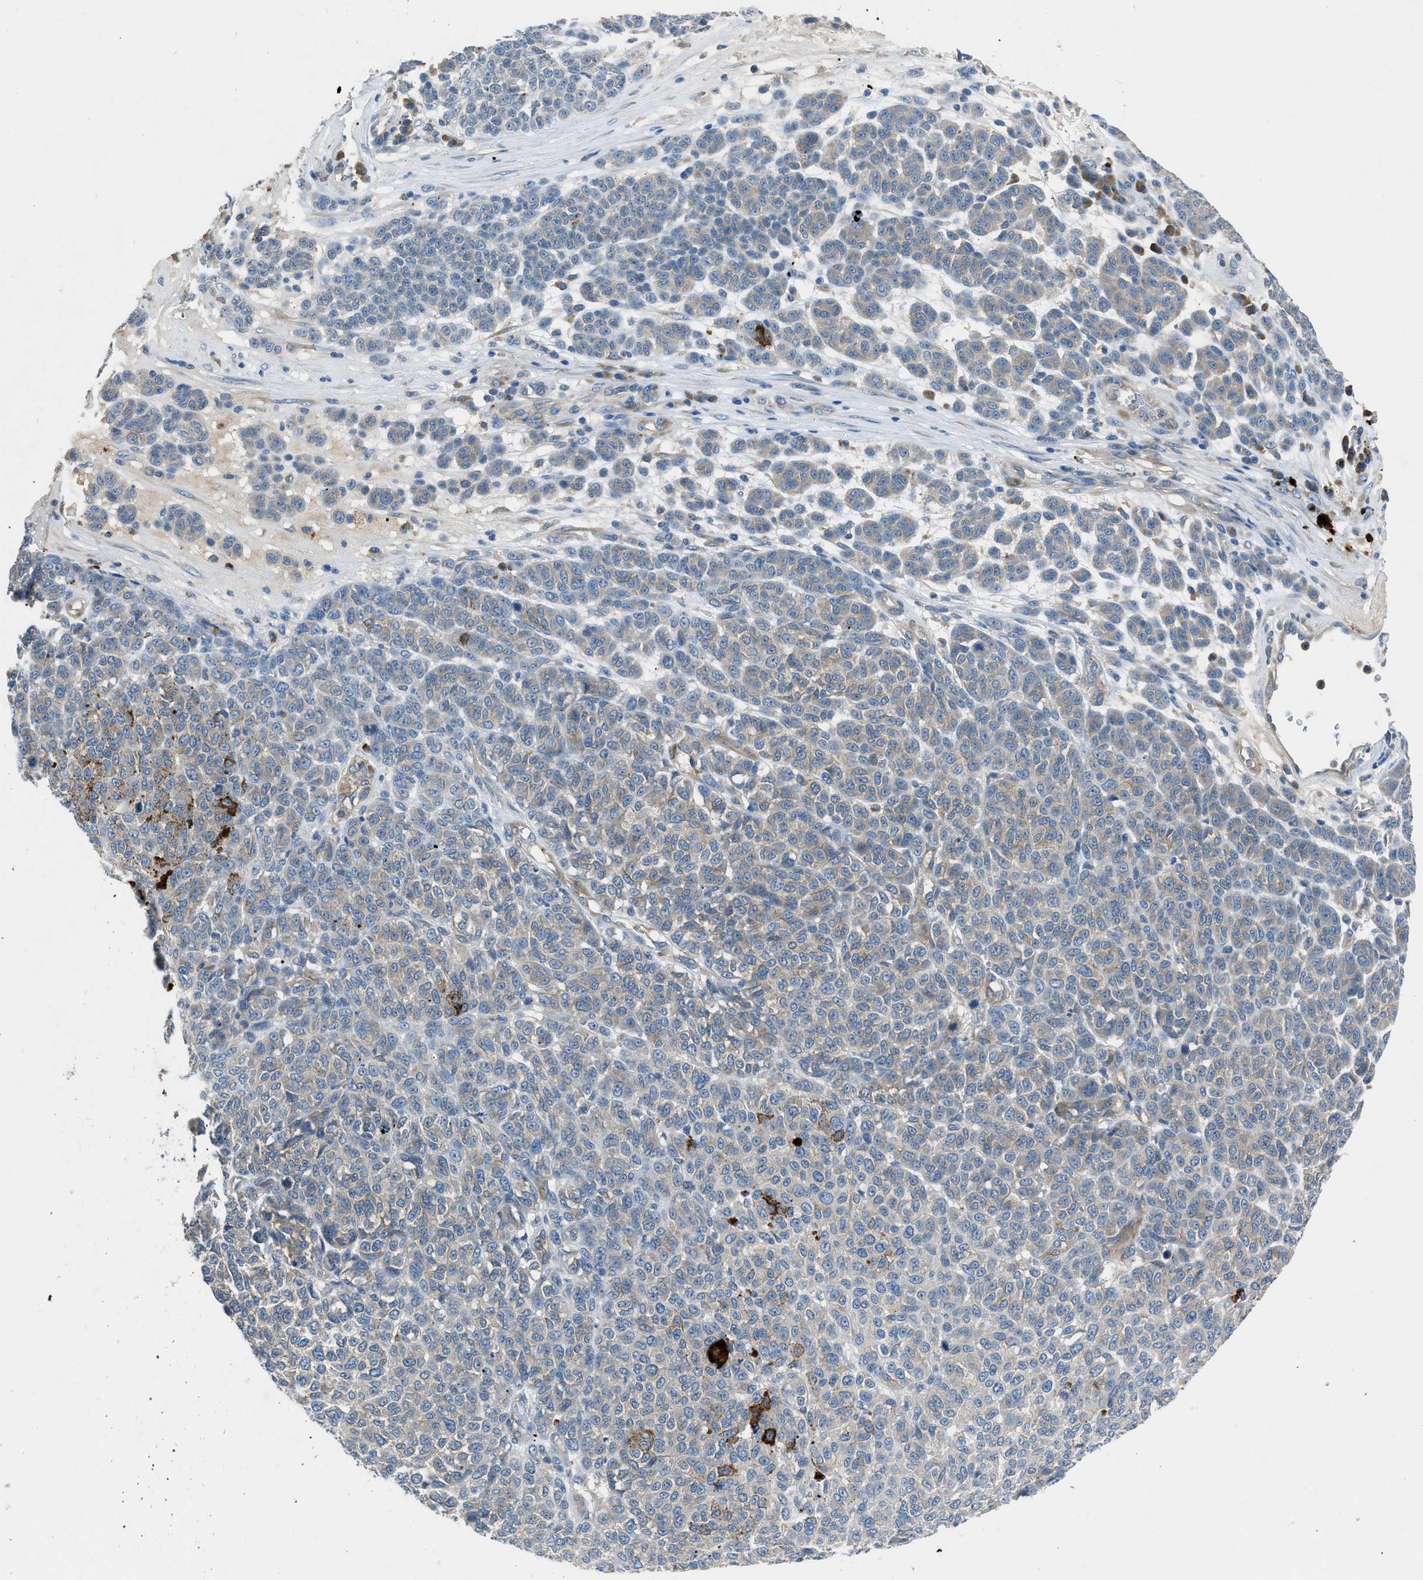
{"staining": {"intensity": "weak", "quantity": "<25%", "location": "cytoplasmic/membranous"}, "tissue": "melanoma", "cell_type": "Tumor cells", "image_type": "cancer", "snomed": [{"axis": "morphology", "description": "Malignant melanoma, NOS"}, {"axis": "topography", "description": "Skin"}], "caption": "Immunohistochemistry (IHC) image of neoplastic tissue: malignant melanoma stained with DAB demonstrates no significant protein positivity in tumor cells.", "gene": "BMP1", "patient": {"sex": "male", "age": 59}}